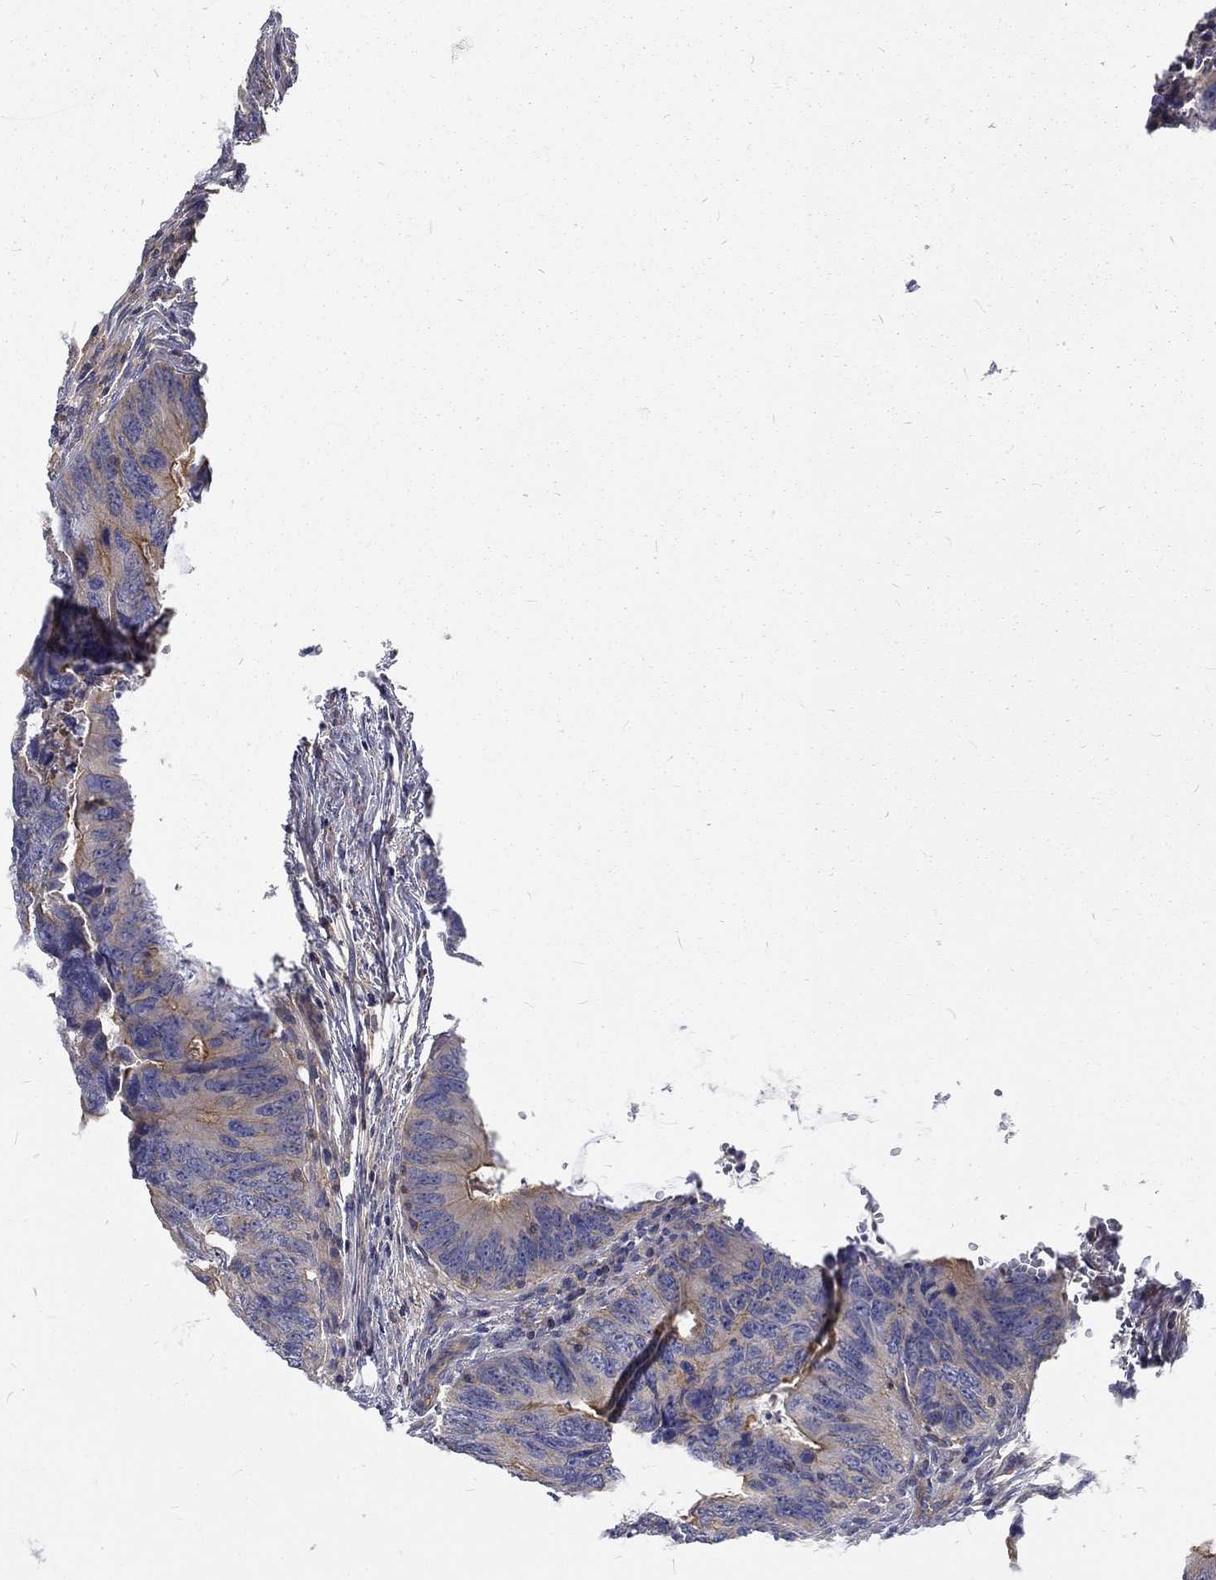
{"staining": {"intensity": "moderate", "quantity": "25%-75%", "location": "cytoplasmic/membranous"}, "tissue": "colorectal cancer", "cell_type": "Tumor cells", "image_type": "cancer", "snomed": [{"axis": "morphology", "description": "Adenocarcinoma, NOS"}, {"axis": "topography", "description": "Colon"}], "caption": "This image shows immunohistochemistry (IHC) staining of colorectal adenocarcinoma, with medium moderate cytoplasmic/membranous staining in approximately 25%-75% of tumor cells.", "gene": "MTMR11", "patient": {"sex": "female", "age": 82}}